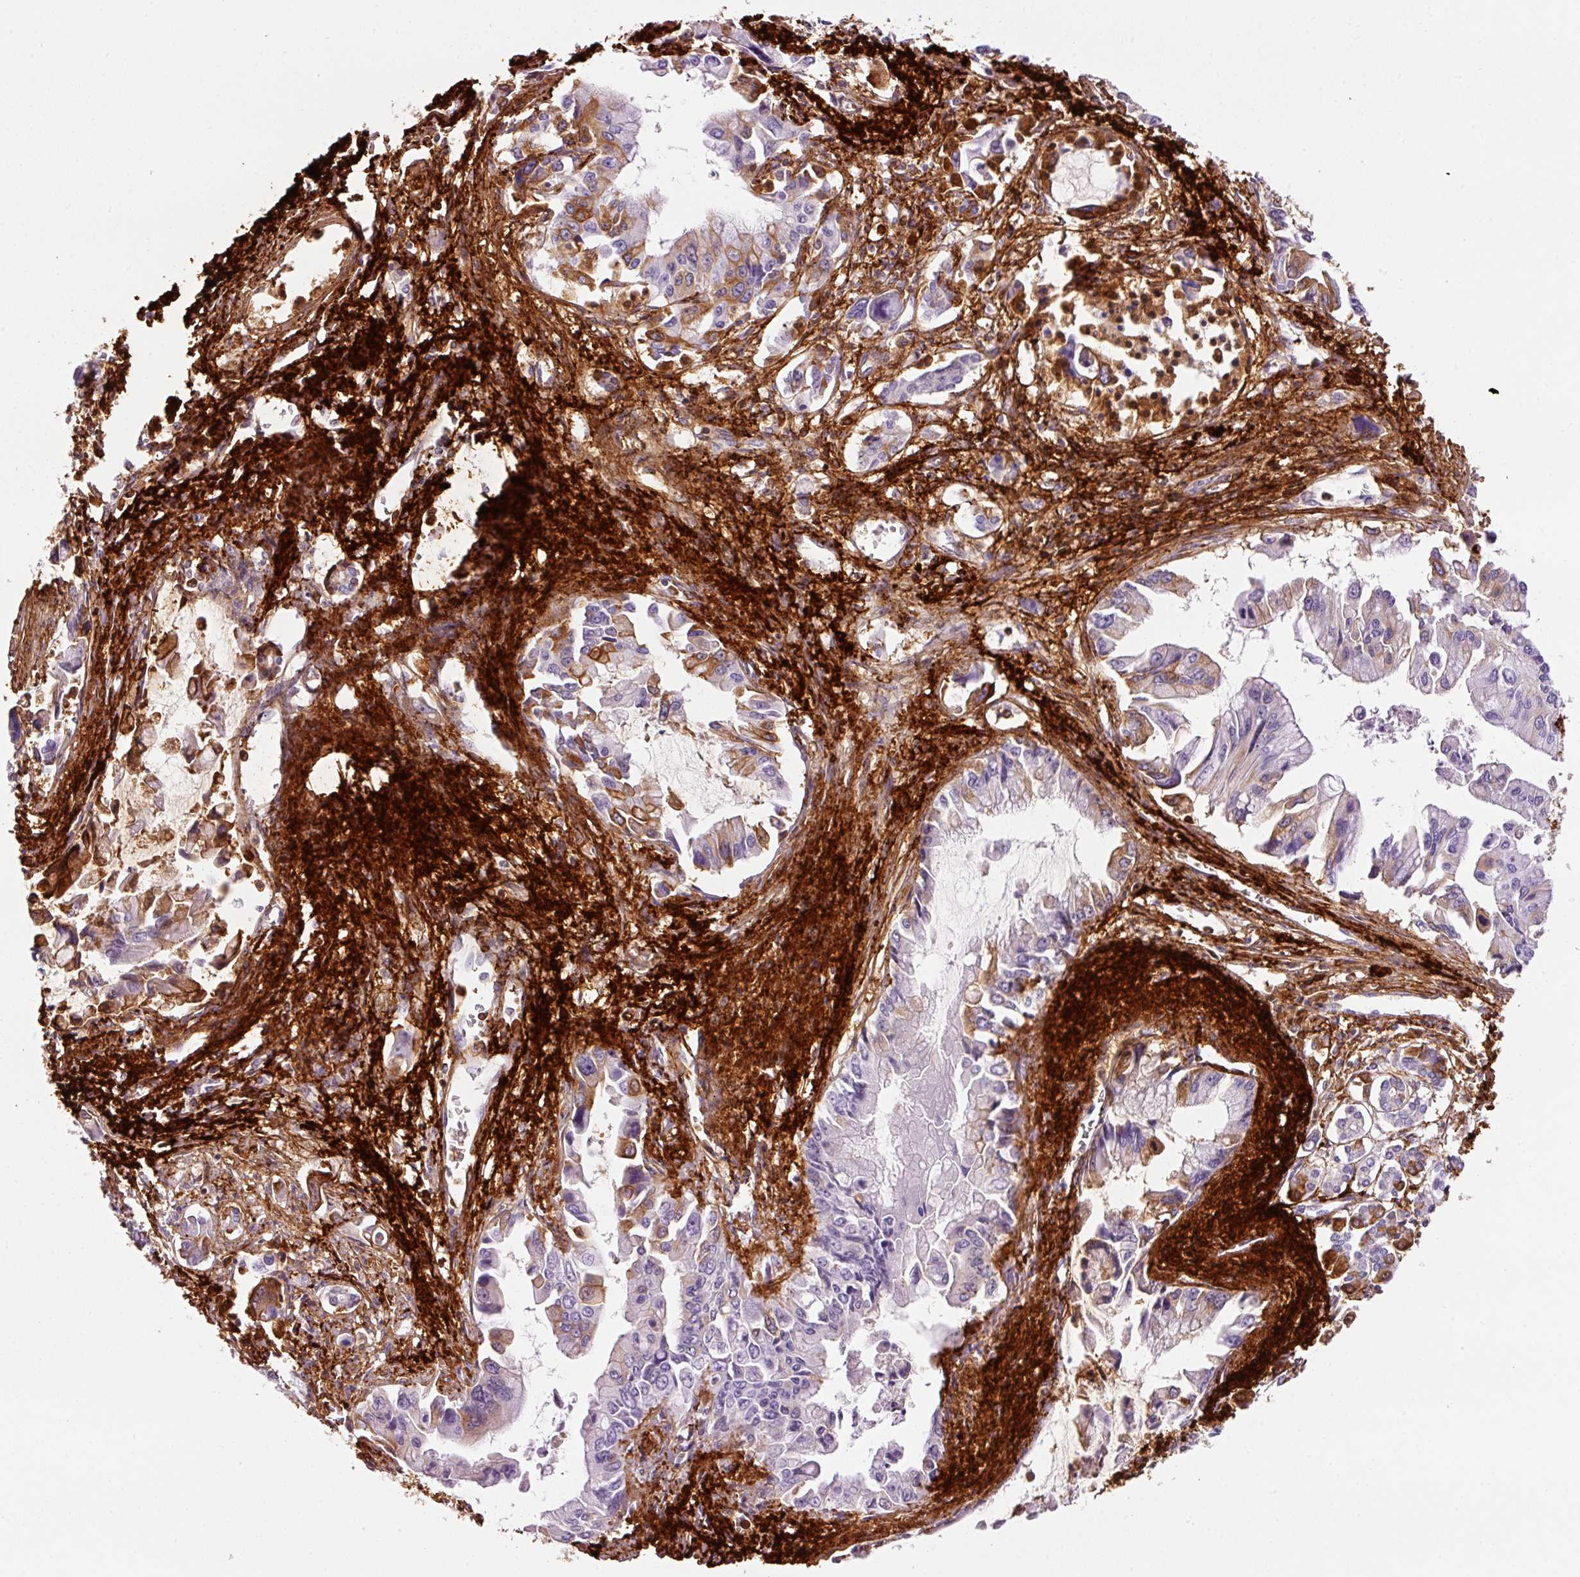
{"staining": {"intensity": "negative", "quantity": "none", "location": "none"}, "tissue": "pancreatic cancer", "cell_type": "Tumor cells", "image_type": "cancer", "snomed": [{"axis": "morphology", "description": "Adenocarcinoma, NOS"}, {"axis": "topography", "description": "Pancreas"}], "caption": "Pancreatic cancer (adenocarcinoma) was stained to show a protein in brown. There is no significant expression in tumor cells.", "gene": "MFAP4", "patient": {"sex": "male", "age": 84}}